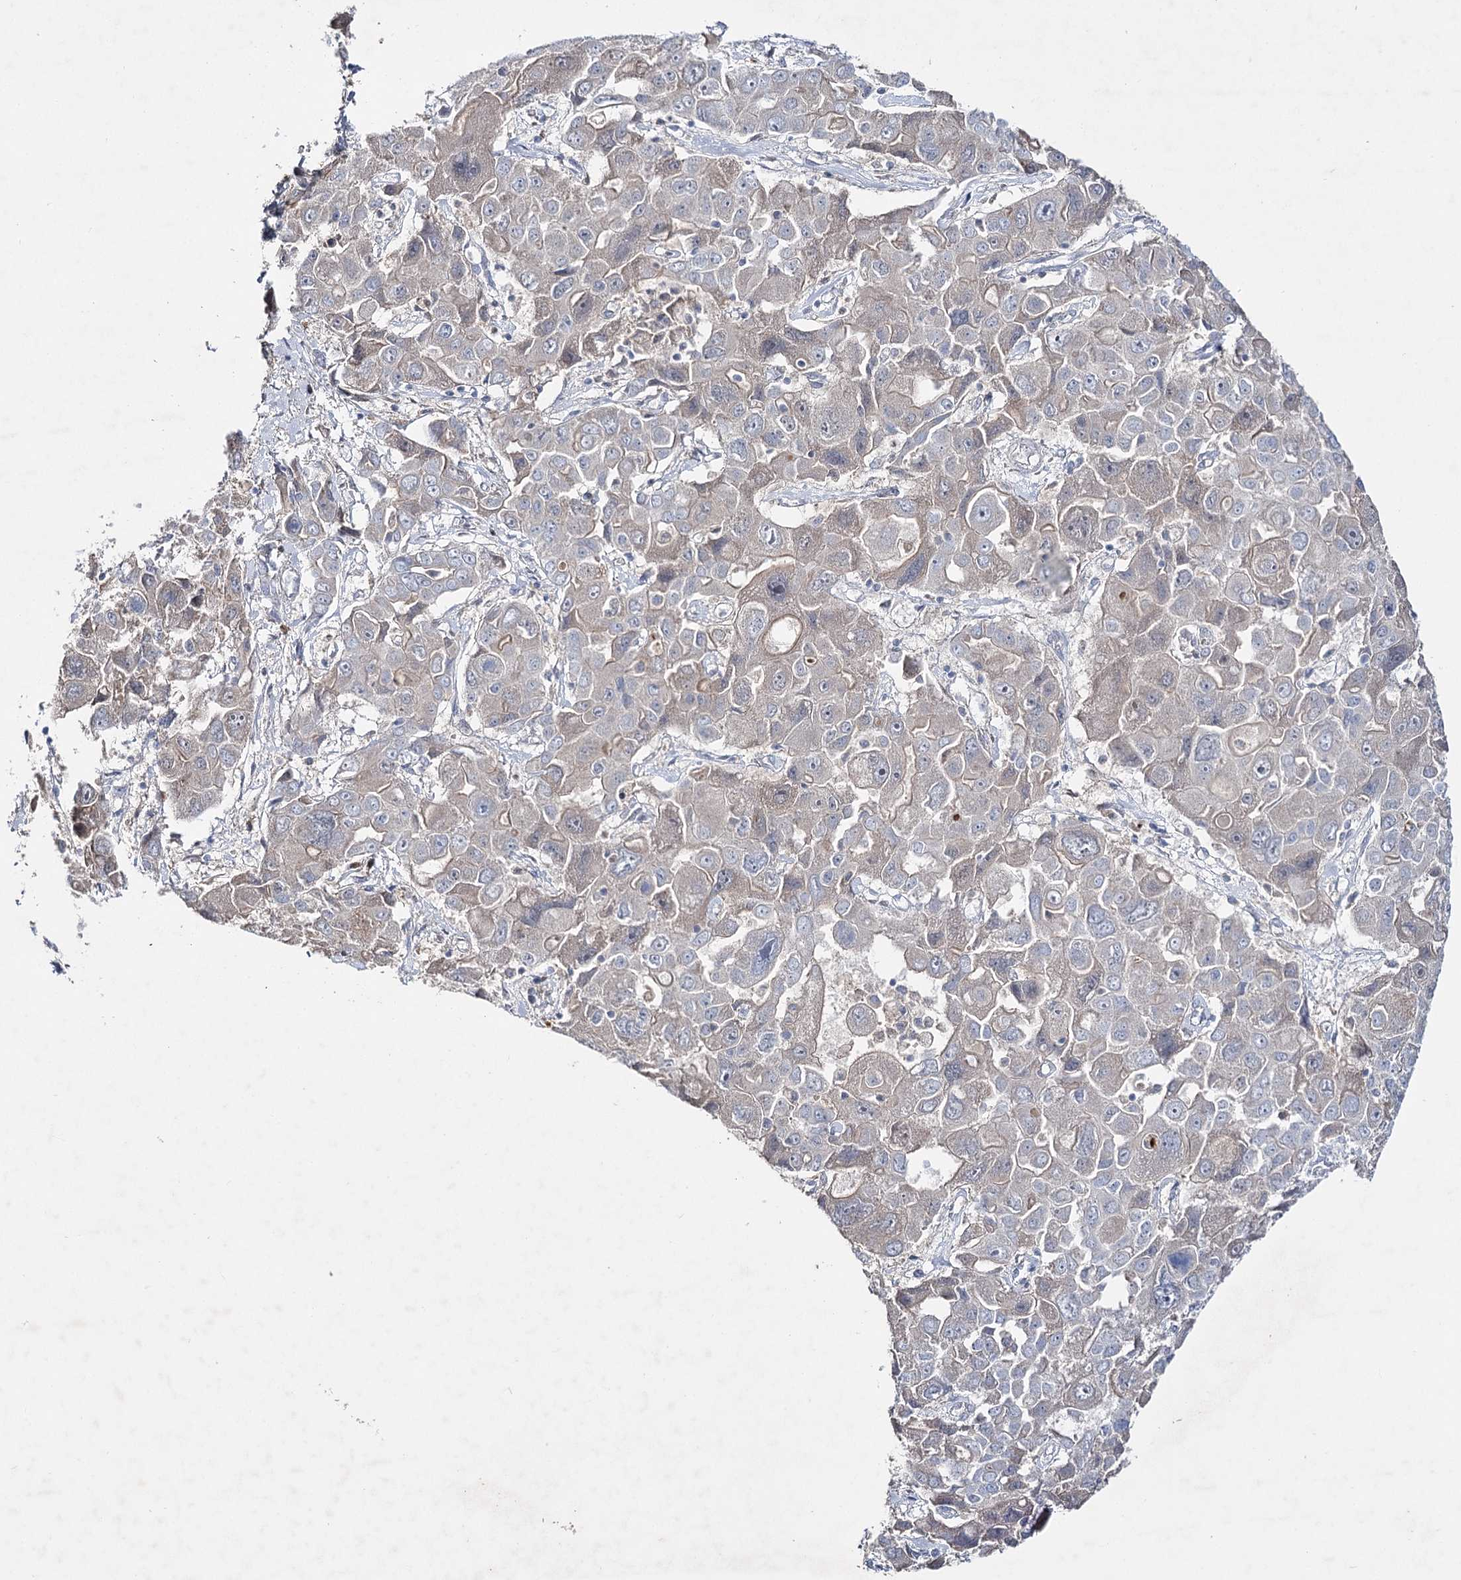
{"staining": {"intensity": "negative", "quantity": "none", "location": "none"}, "tissue": "liver cancer", "cell_type": "Tumor cells", "image_type": "cancer", "snomed": [{"axis": "morphology", "description": "Cholangiocarcinoma"}, {"axis": "topography", "description": "Liver"}], "caption": "An image of liver cholangiocarcinoma stained for a protein demonstrates no brown staining in tumor cells.", "gene": "IL1RAP", "patient": {"sex": "male", "age": 67}}